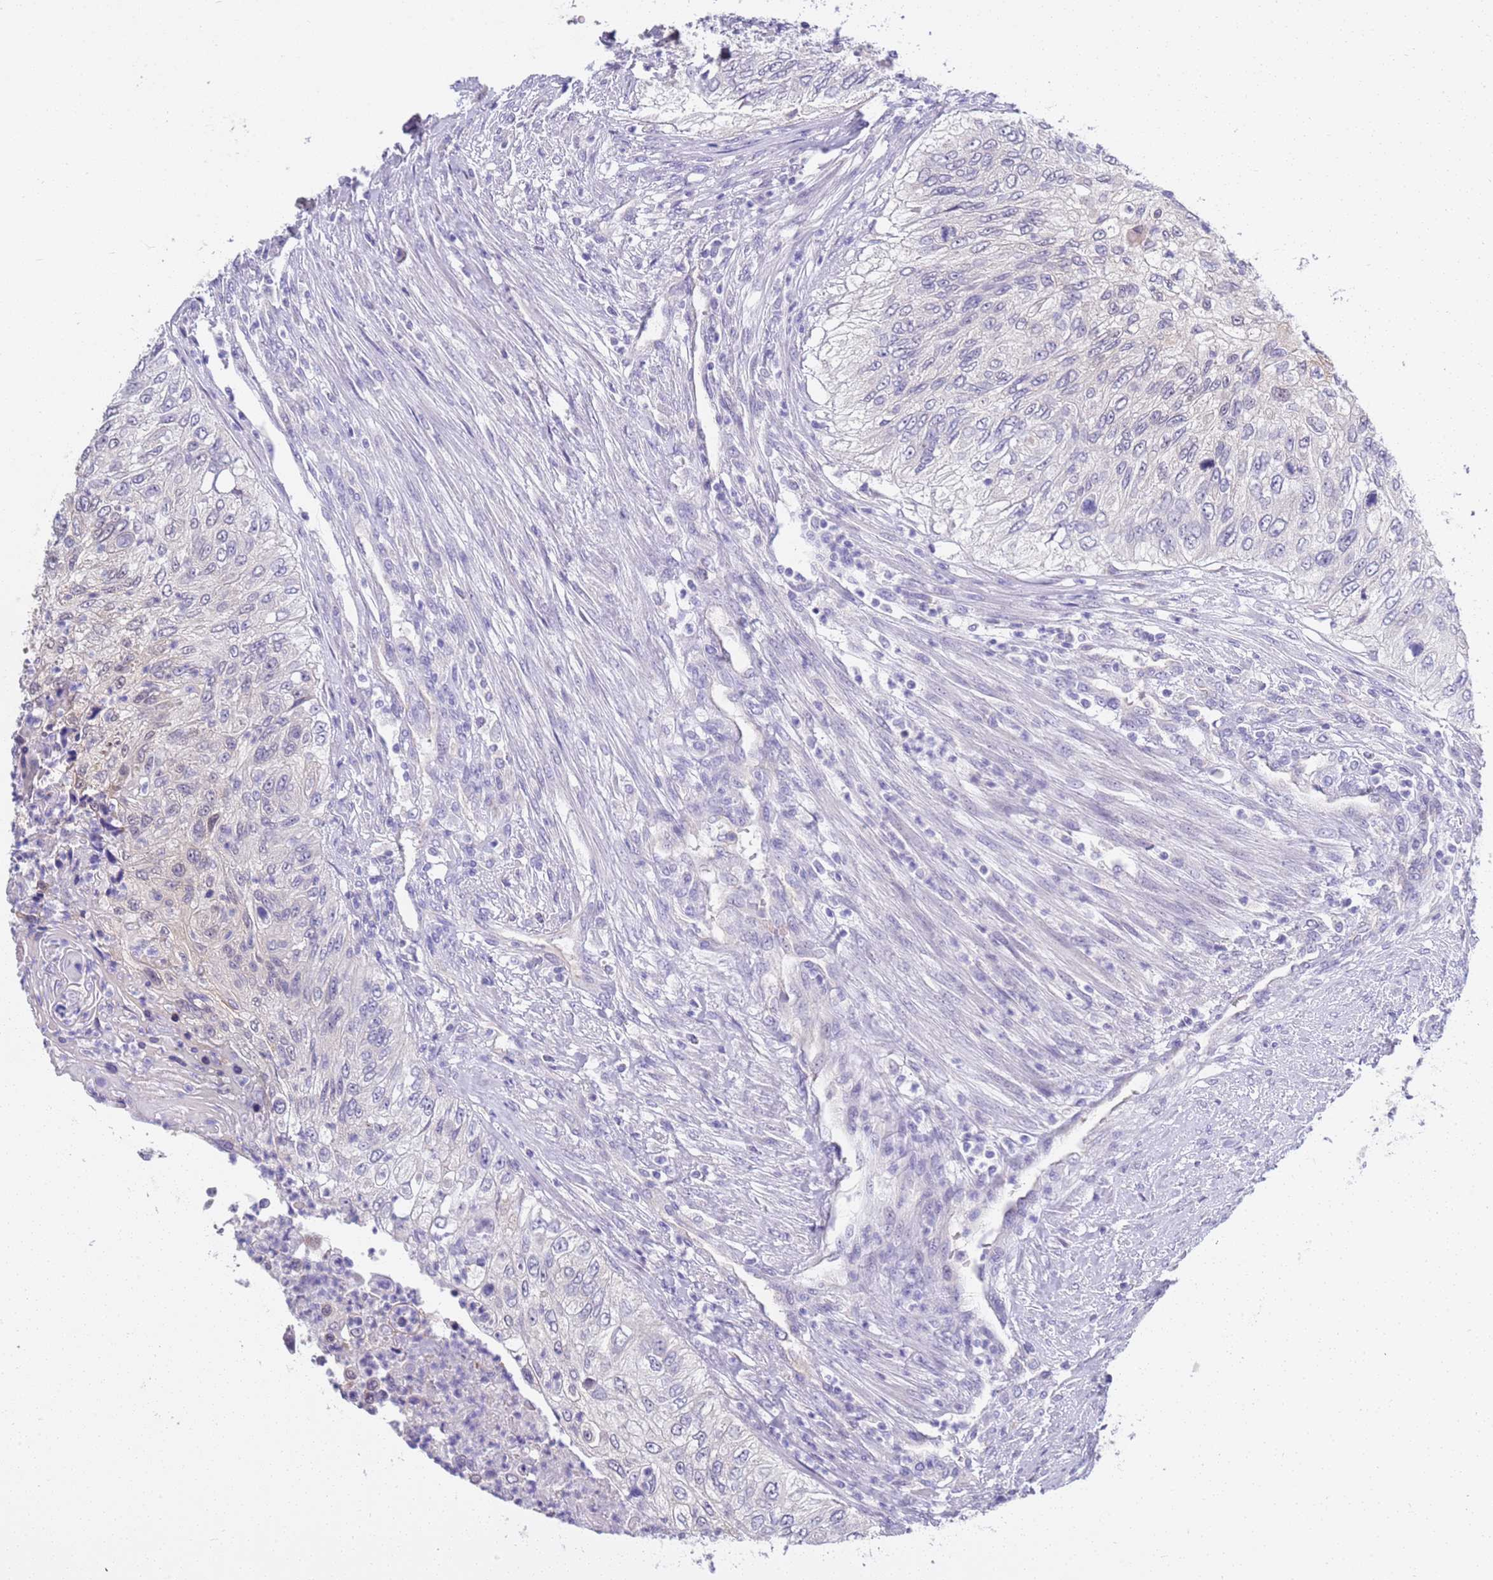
{"staining": {"intensity": "negative", "quantity": "none", "location": "none"}, "tissue": "urothelial cancer", "cell_type": "Tumor cells", "image_type": "cancer", "snomed": [{"axis": "morphology", "description": "Urothelial carcinoma, High grade"}, {"axis": "topography", "description": "Urinary bladder"}], "caption": "Urothelial cancer stained for a protein using immunohistochemistry demonstrates no expression tumor cells.", "gene": "BRMS1L", "patient": {"sex": "female", "age": 60}}